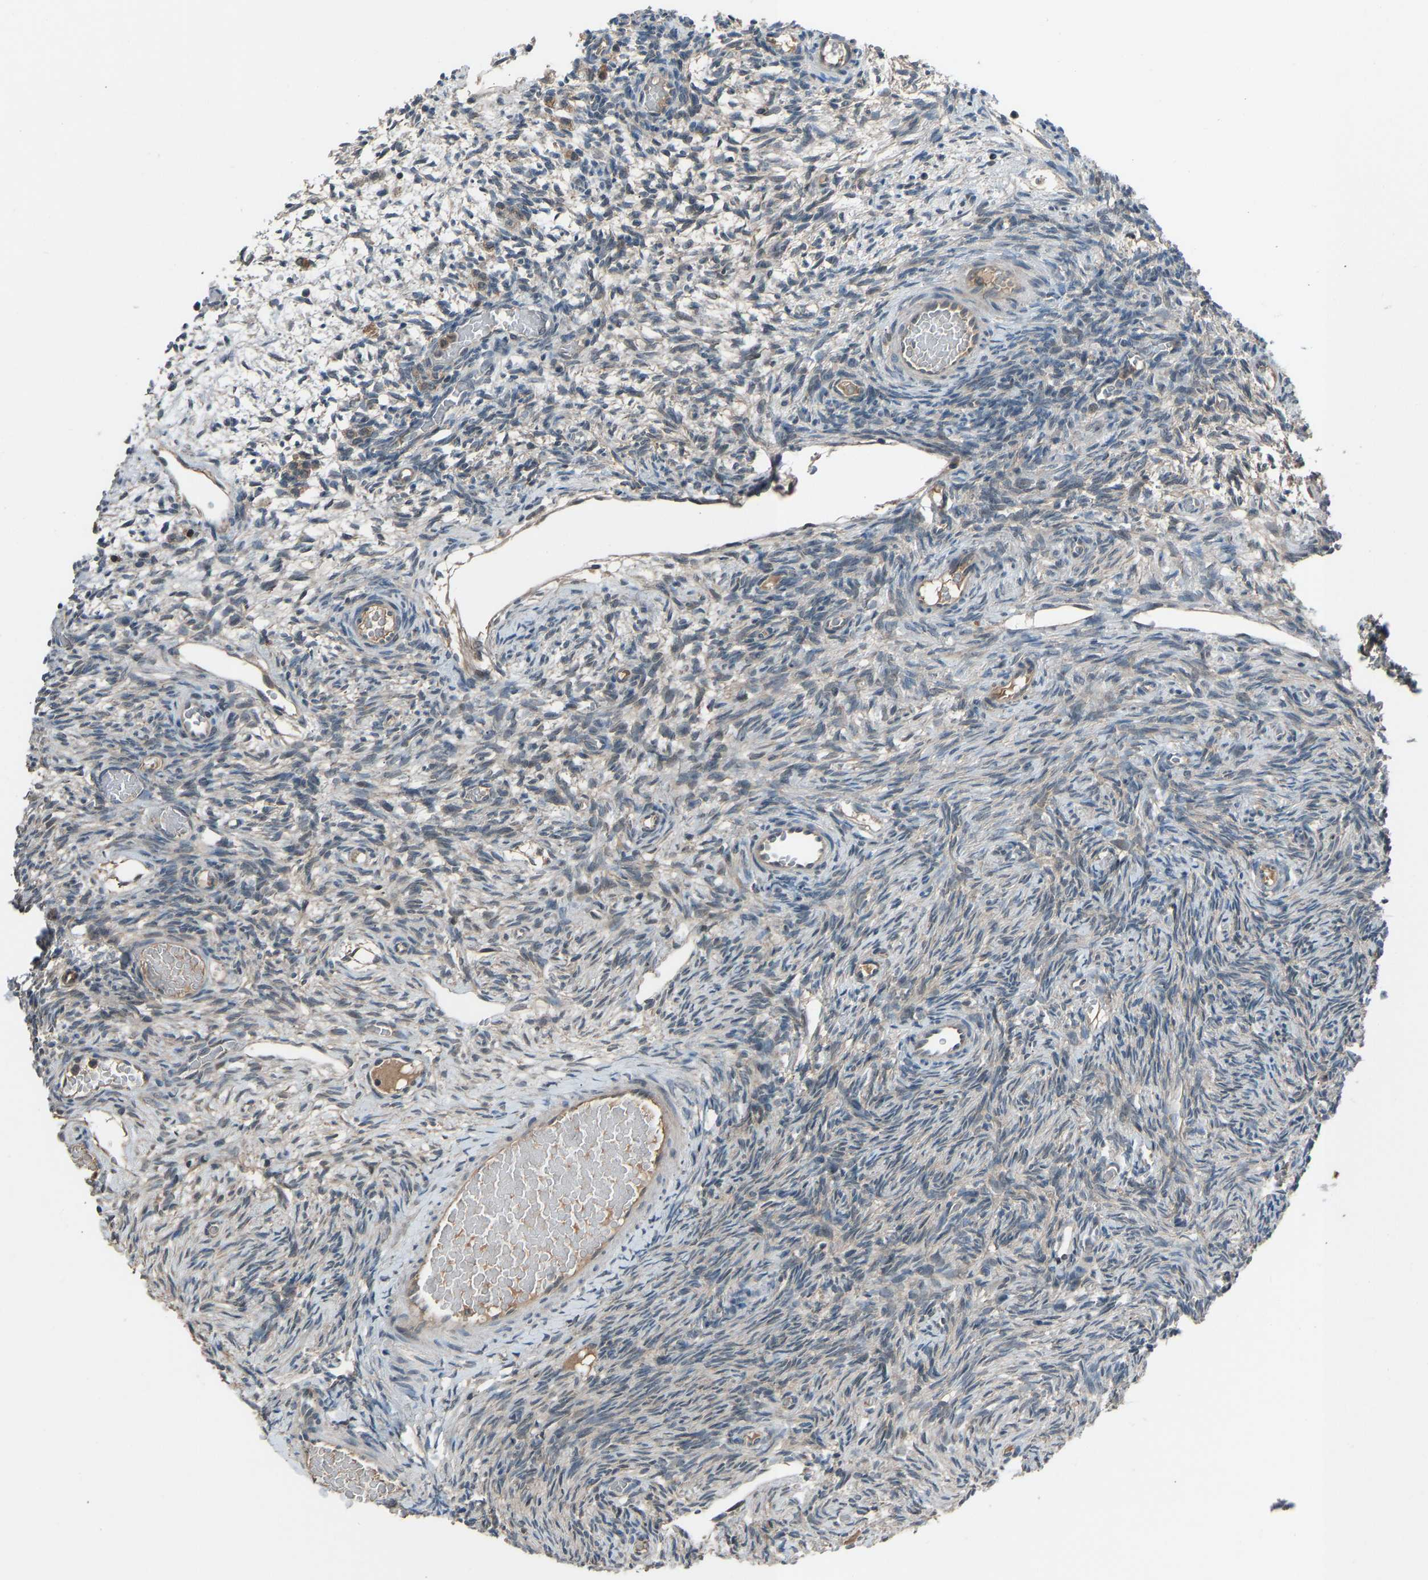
{"staining": {"intensity": "weak", "quantity": "25%-75%", "location": "cytoplasmic/membranous,nuclear"}, "tissue": "ovary", "cell_type": "Ovarian stroma cells", "image_type": "normal", "snomed": [{"axis": "morphology", "description": "Normal tissue, NOS"}, {"axis": "topography", "description": "Ovary"}], "caption": "Protein staining reveals weak cytoplasmic/membranous,nuclear staining in about 25%-75% of ovarian stroma cells in unremarkable ovary. The protein is shown in brown color, while the nuclei are stained blue.", "gene": "SLC43A1", "patient": {"sex": "female", "age": 27}}